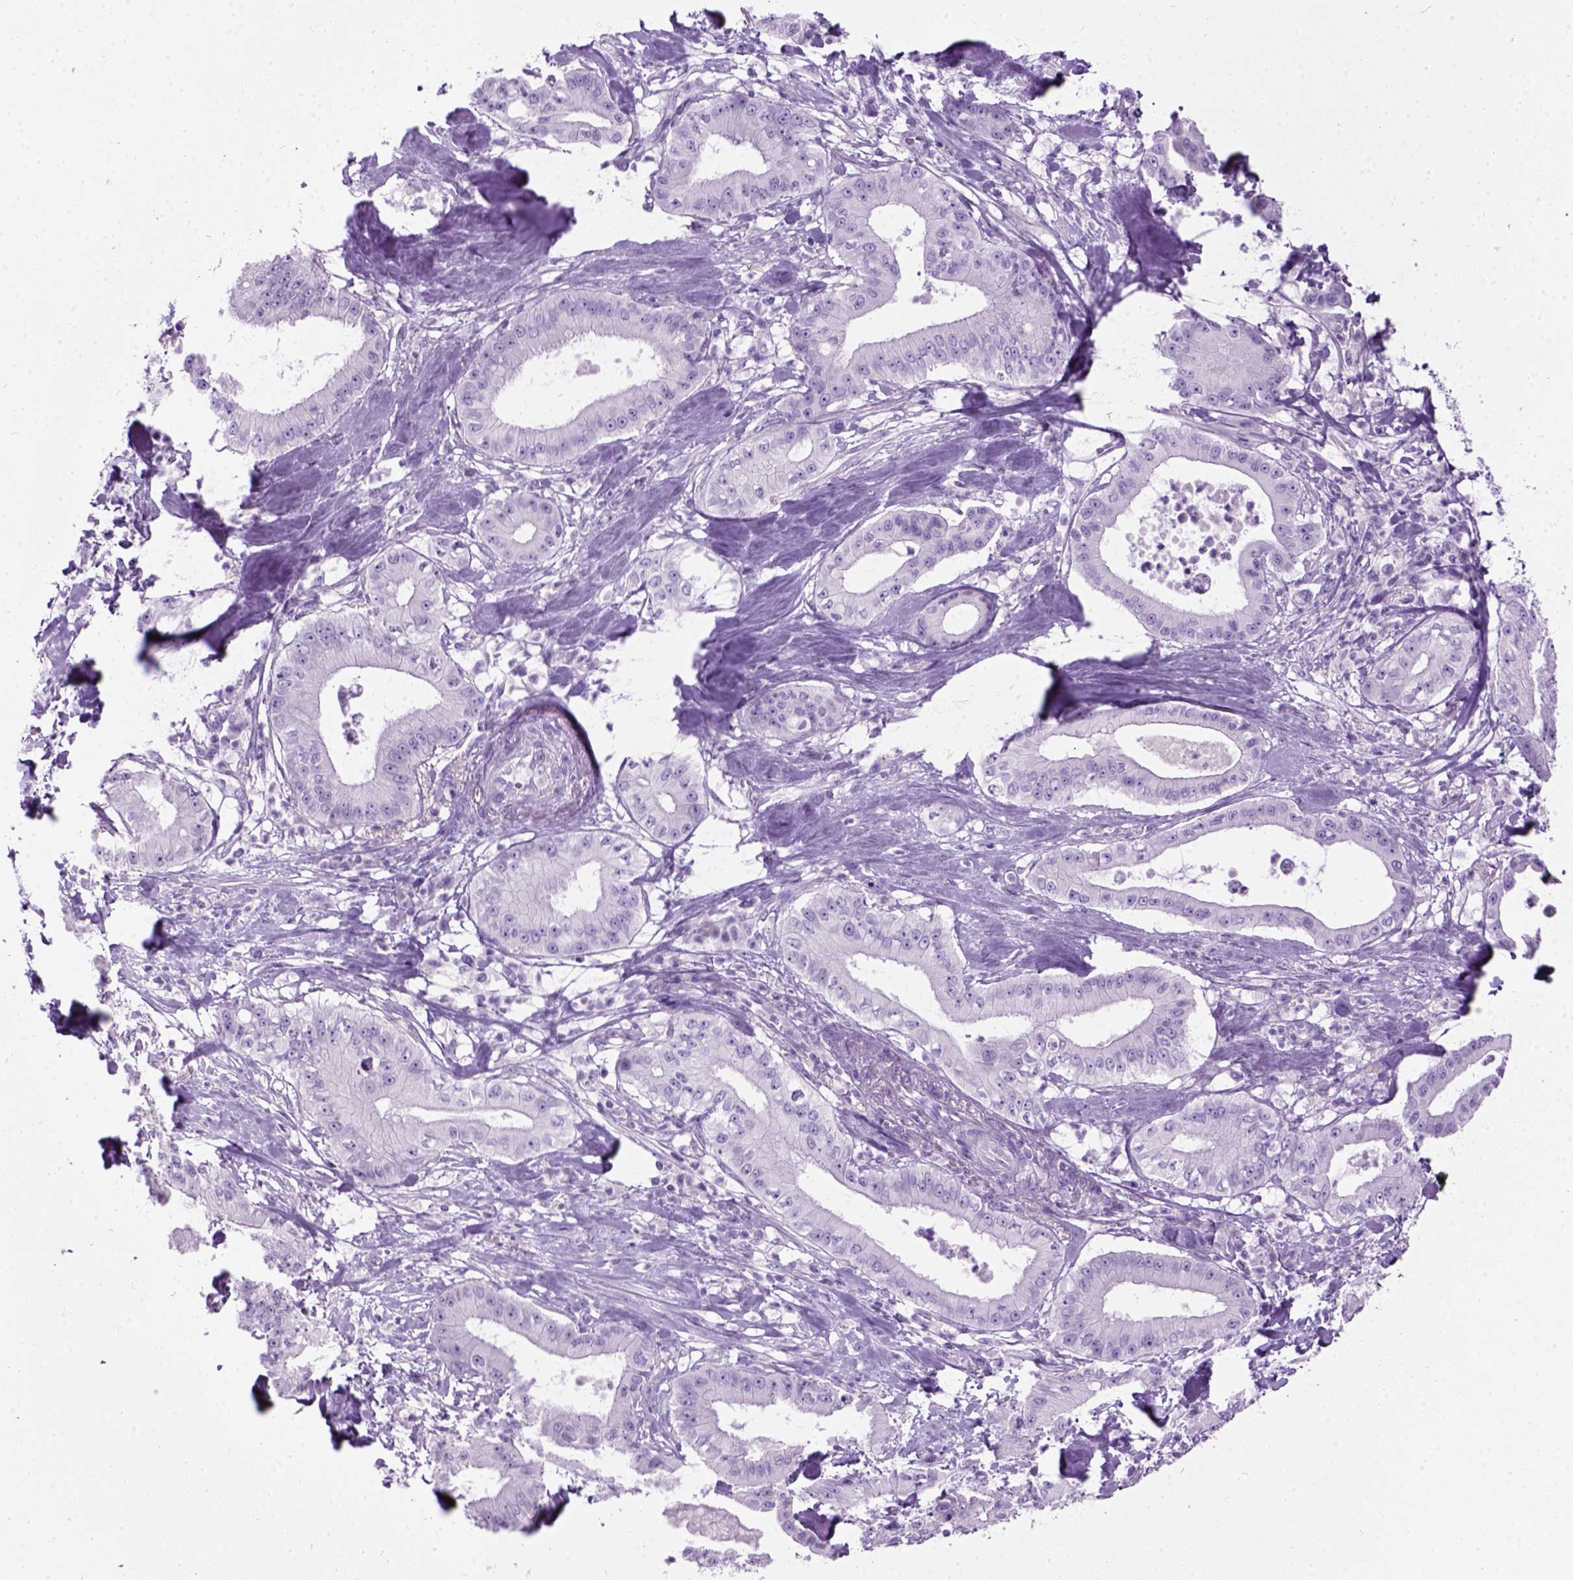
{"staining": {"intensity": "negative", "quantity": "none", "location": "none"}, "tissue": "pancreatic cancer", "cell_type": "Tumor cells", "image_type": "cancer", "snomed": [{"axis": "morphology", "description": "Adenocarcinoma, NOS"}, {"axis": "topography", "description": "Pancreas"}], "caption": "This is a micrograph of immunohistochemistry (IHC) staining of pancreatic cancer (adenocarcinoma), which shows no expression in tumor cells.", "gene": "GABRB2", "patient": {"sex": "male", "age": 71}}